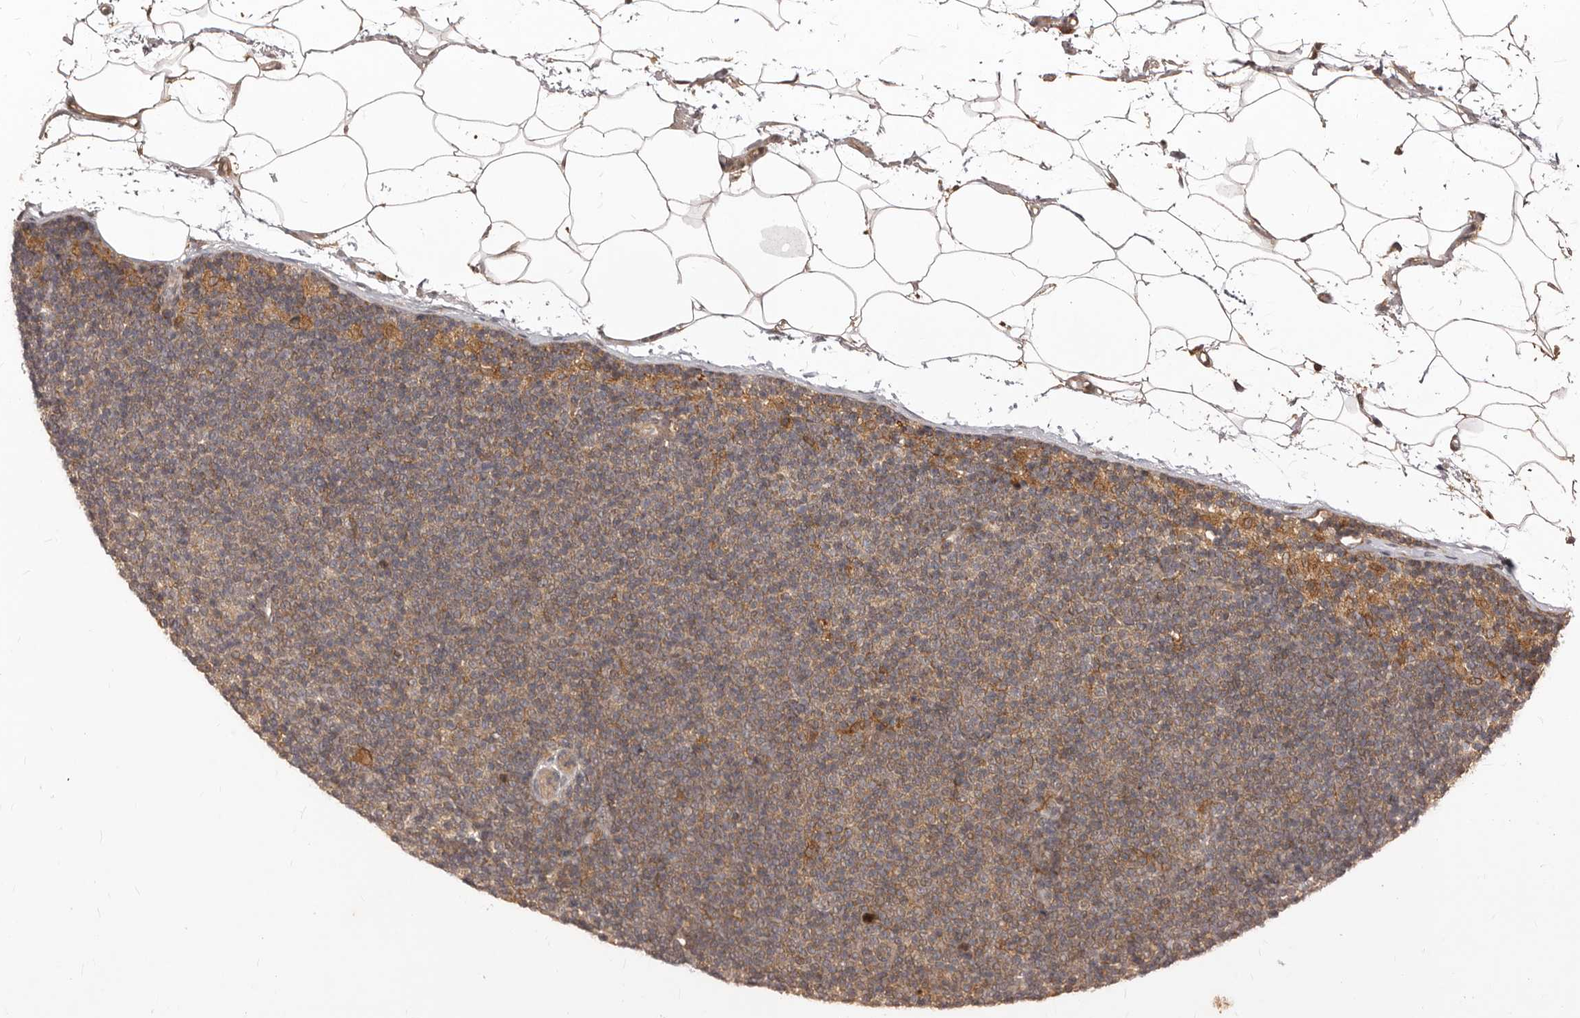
{"staining": {"intensity": "weak", "quantity": ">75%", "location": "cytoplasmic/membranous"}, "tissue": "lymphoma", "cell_type": "Tumor cells", "image_type": "cancer", "snomed": [{"axis": "morphology", "description": "Malignant lymphoma, non-Hodgkin's type, Low grade"}, {"axis": "topography", "description": "Lymph node"}], "caption": "The photomicrograph demonstrates a brown stain indicating the presence of a protein in the cytoplasmic/membranous of tumor cells in lymphoma.", "gene": "RNF187", "patient": {"sex": "female", "age": 53}}